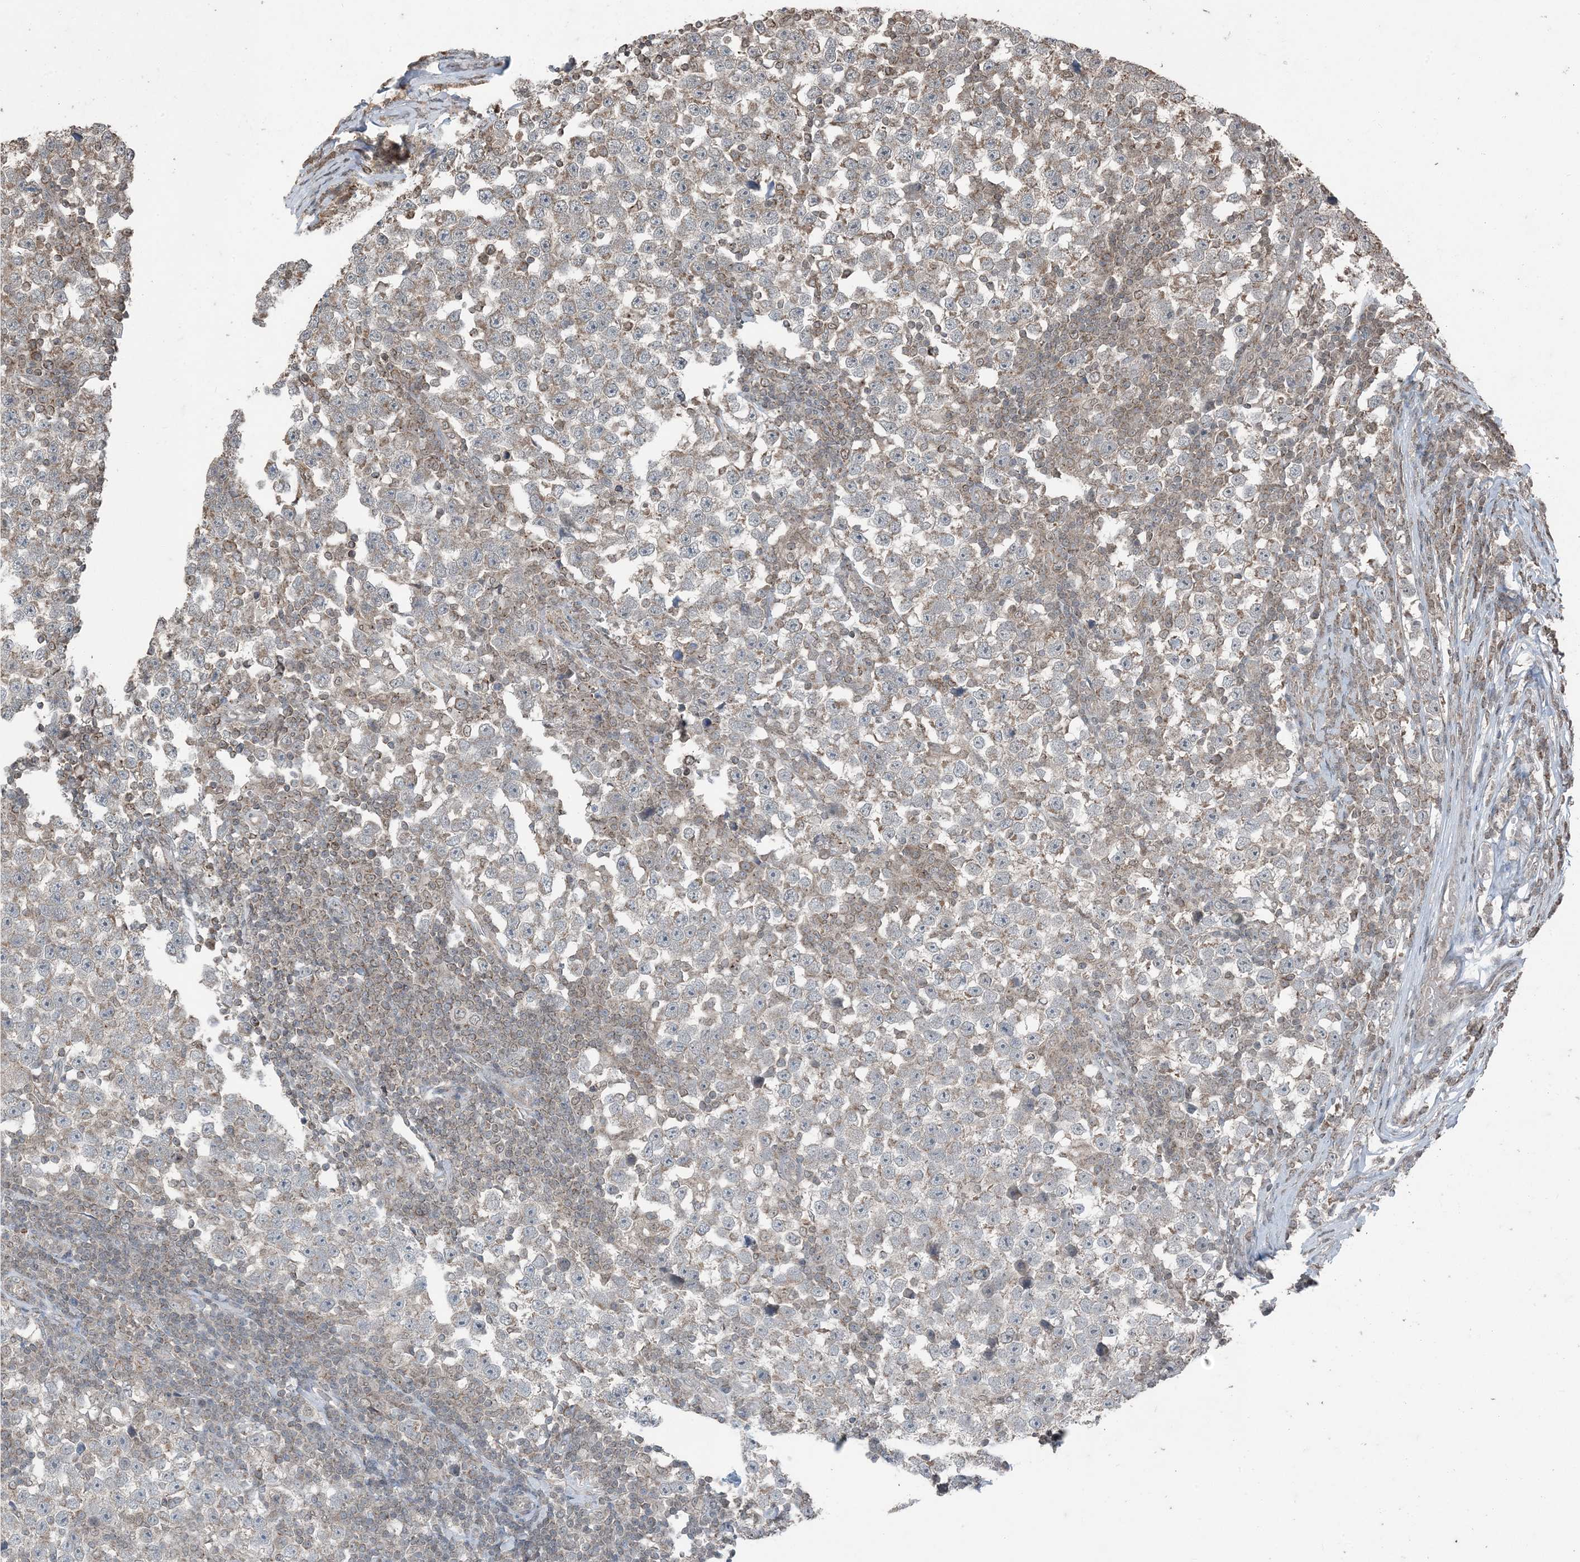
{"staining": {"intensity": "weak", "quantity": "25%-75%", "location": "cytoplasmic/membranous"}, "tissue": "testis cancer", "cell_type": "Tumor cells", "image_type": "cancer", "snomed": [{"axis": "morphology", "description": "Normal tissue, NOS"}, {"axis": "morphology", "description": "Seminoma, NOS"}, {"axis": "topography", "description": "Testis"}], "caption": "Immunohistochemical staining of human seminoma (testis) displays low levels of weak cytoplasmic/membranous protein expression in approximately 25%-75% of tumor cells.", "gene": "GNL1", "patient": {"sex": "male", "age": 43}}